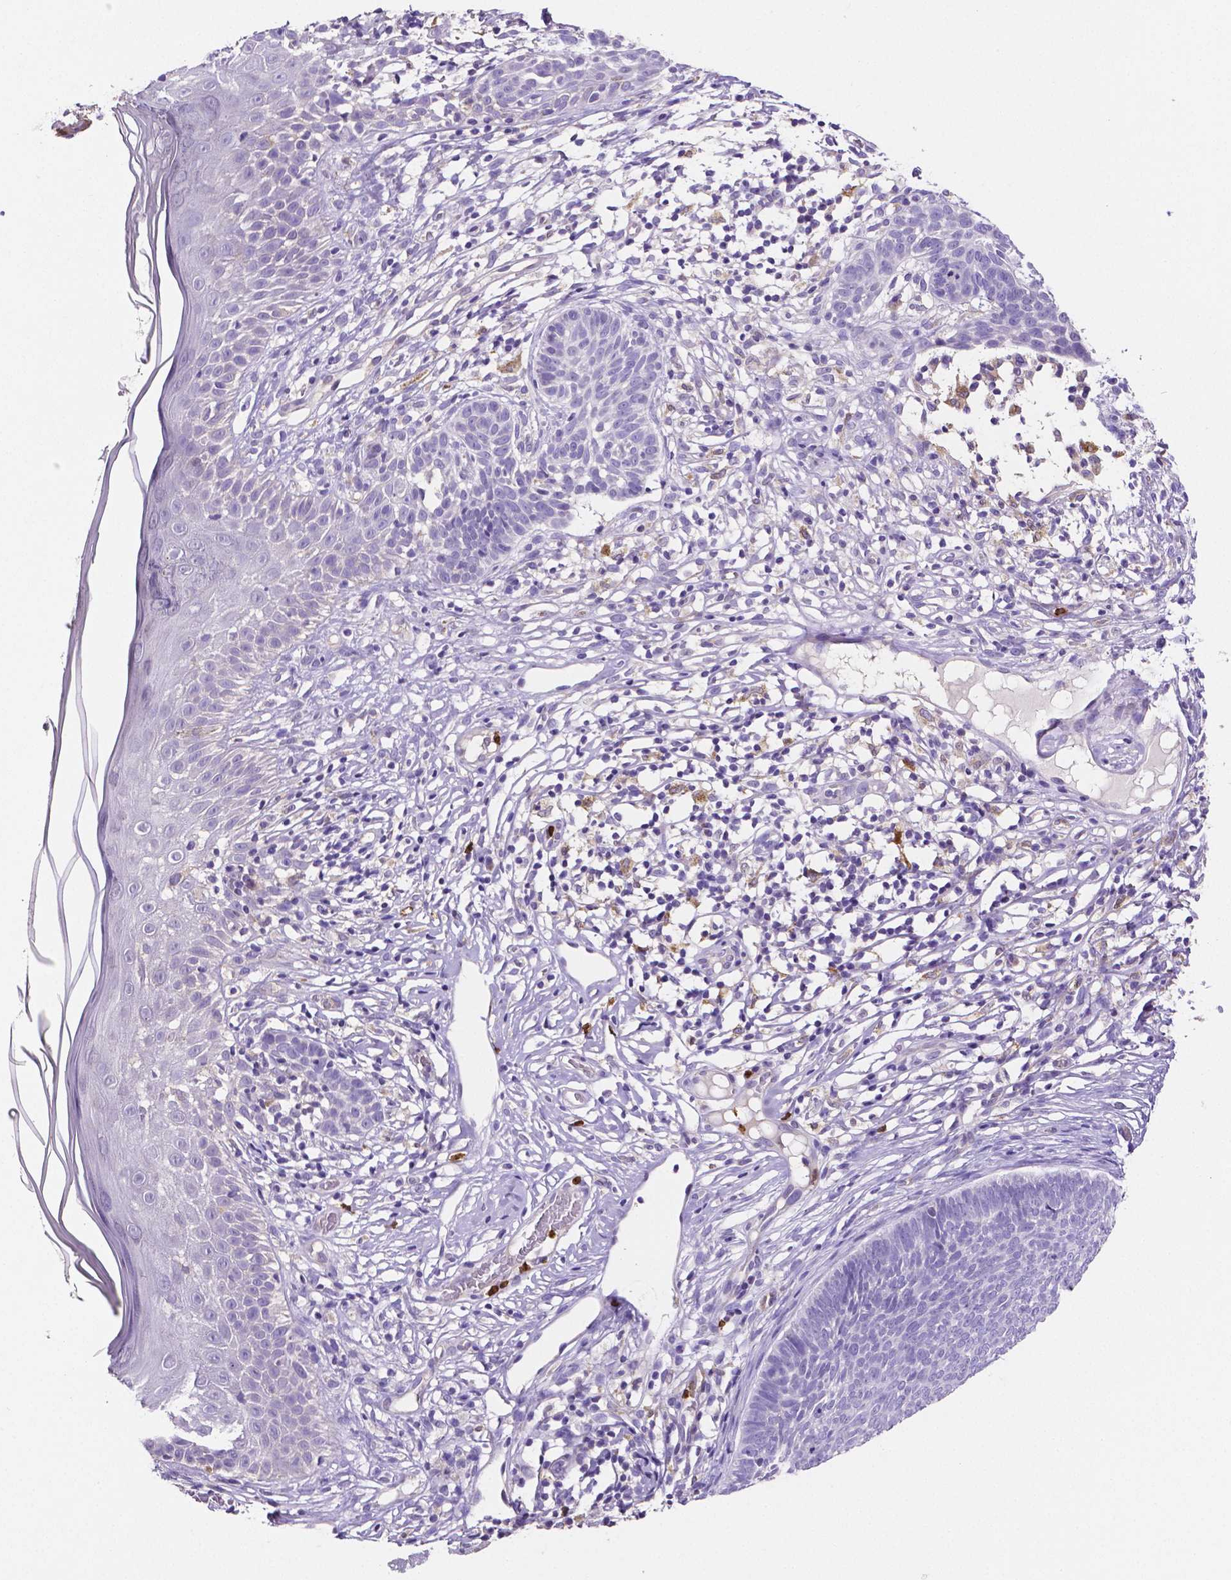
{"staining": {"intensity": "negative", "quantity": "none", "location": "none"}, "tissue": "skin cancer", "cell_type": "Tumor cells", "image_type": "cancer", "snomed": [{"axis": "morphology", "description": "Basal cell carcinoma"}, {"axis": "topography", "description": "Skin"}], "caption": "Skin basal cell carcinoma was stained to show a protein in brown. There is no significant staining in tumor cells.", "gene": "MMP9", "patient": {"sex": "male", "age": 85}}